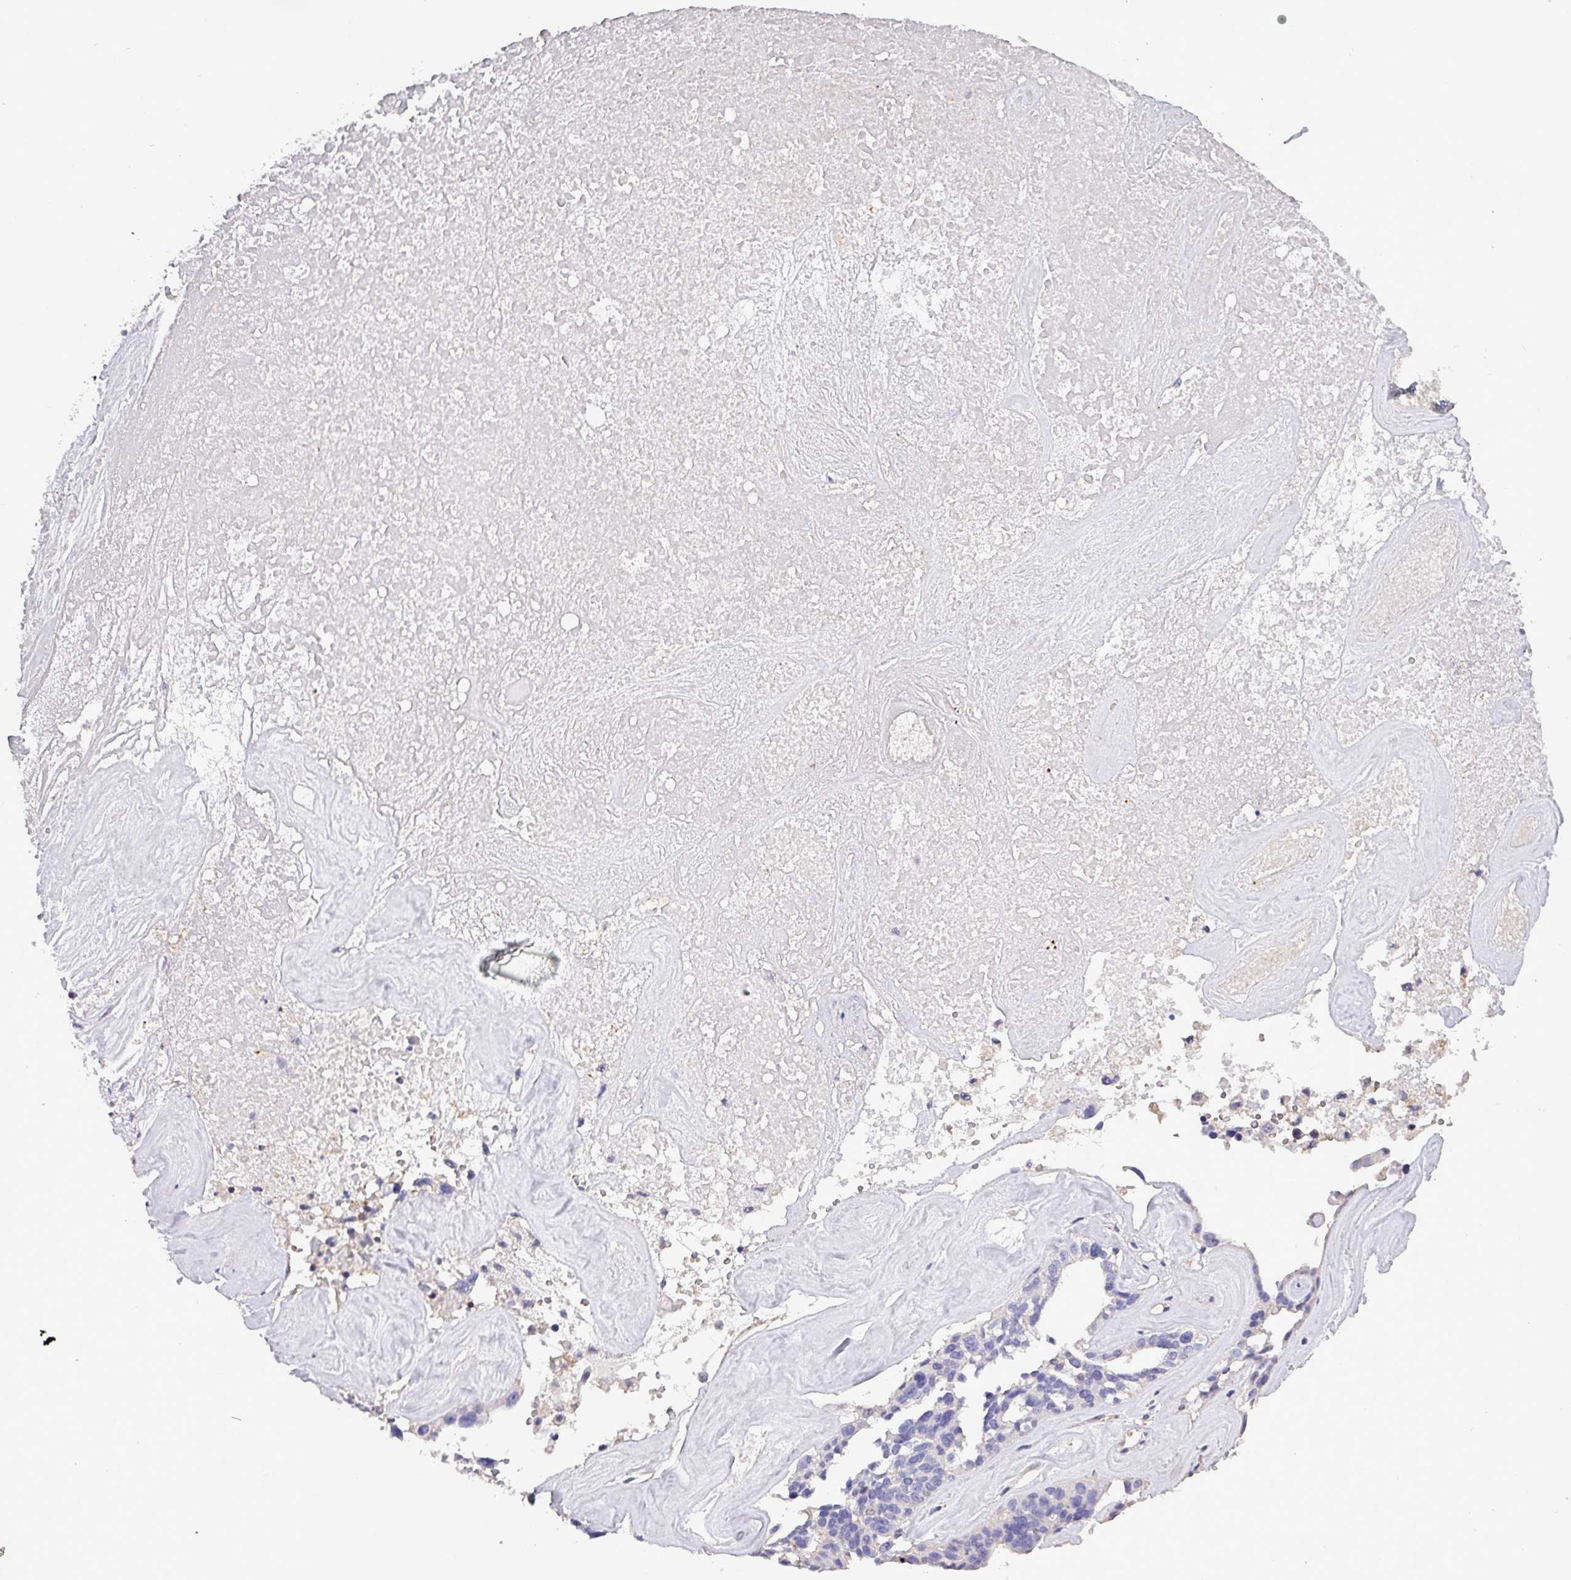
{"staining": {"intensity": "negative", "quantity": "none", "location": "none"}, "tissue": "ovarian cancer", "cell_type": "Tumor cells", "image_type": "cancer", "snomed": [{"axis": "morphology", "description": "Cystadenocarcinoma, serous, NOS"}, {"axis": "topography", "description": "Ovary"}], "caption": "Immunohistochemistry micrograph of neoplastic tissue: ovarian cancer (serous cystadenocarcinoma) stained with DAB (3,3'-diaminobenzidine) reveals no significant protein staining in tumor cells. (IHC, brightfield microscopy, high magnification).", "gene": "HTRA4", "patient": {"sex": "female", "age": 59}}